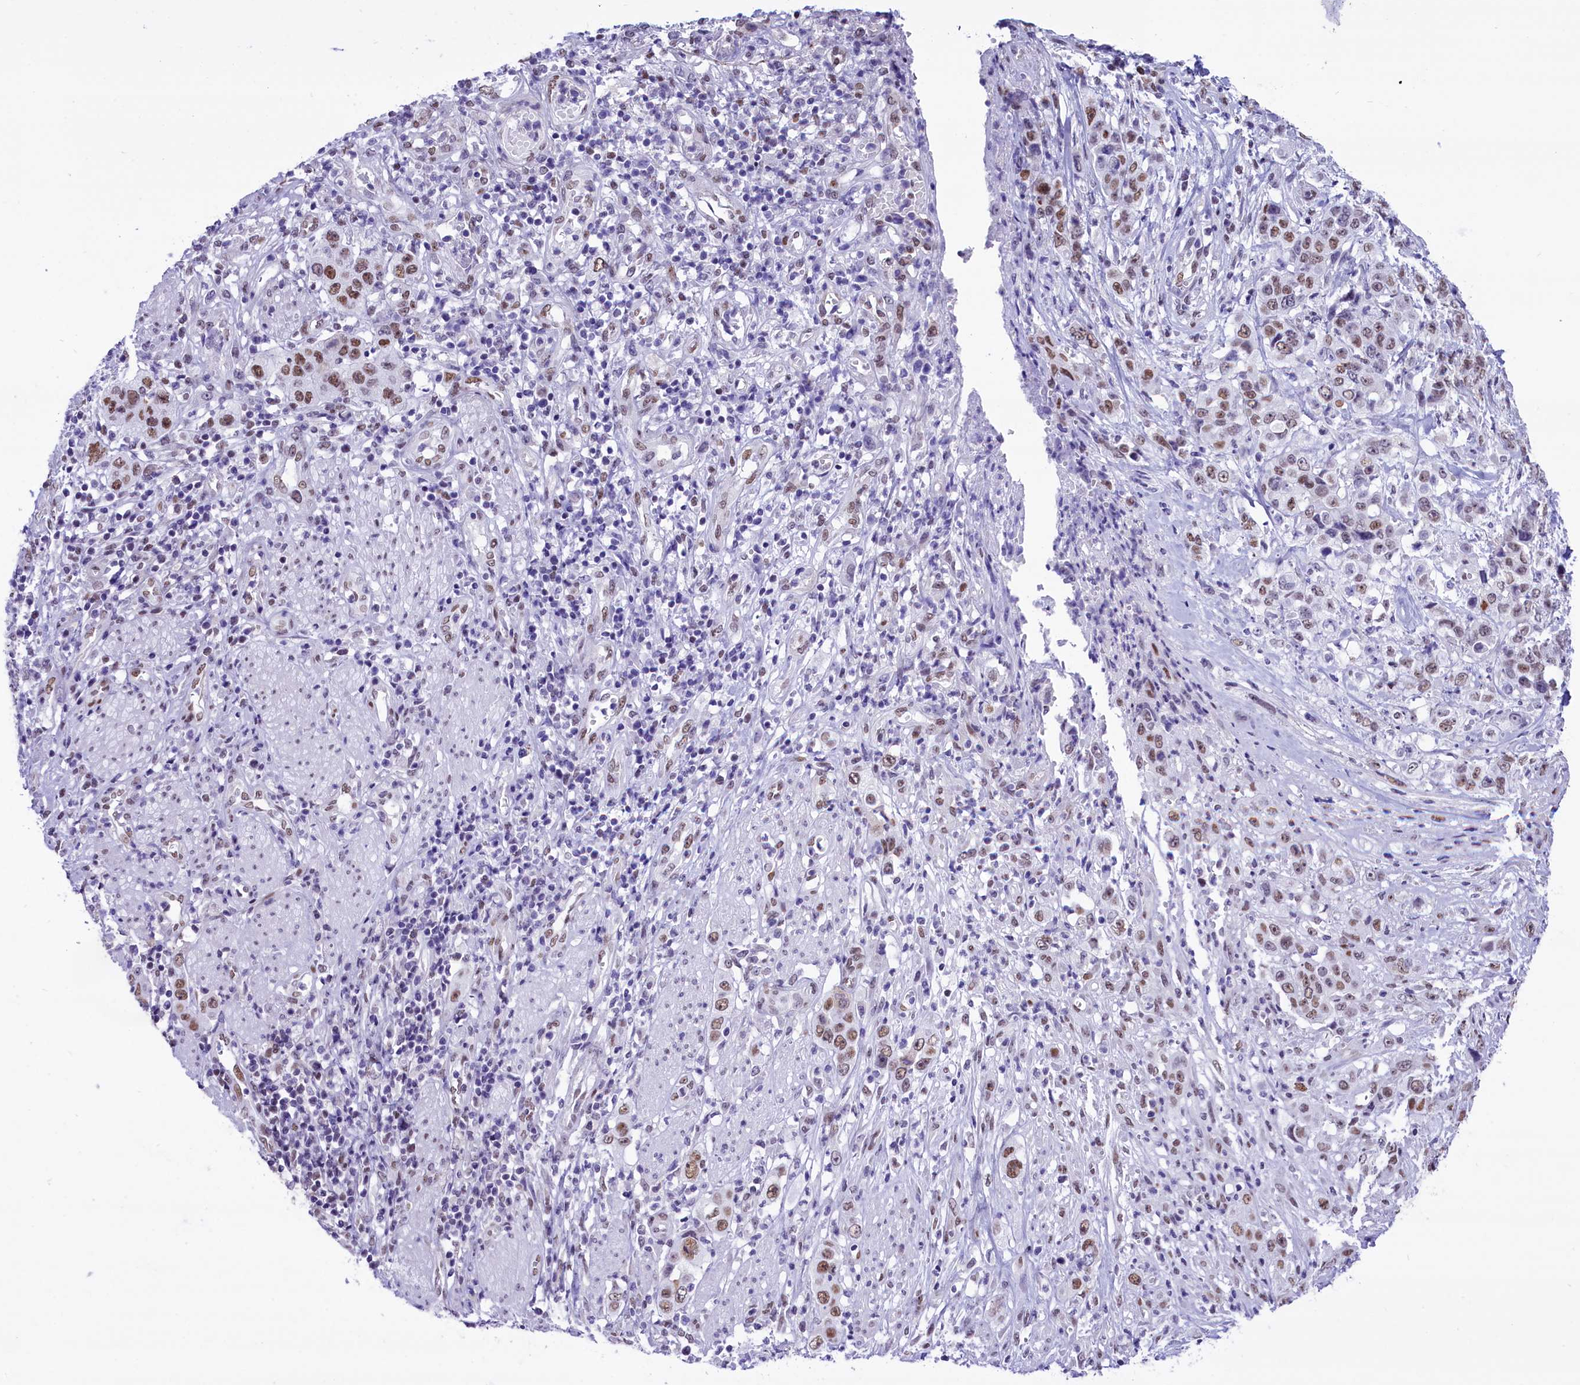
{"staining": {"intensity": "moderate", "quantity": ">75%", "location": "nuclear"}, "tissue": "stomach cancer", "cell_type": "Tumor cells", "image_type": "cancer", "snomed": [{"axis": "morphology", "description": "Adenocarcinoma, NOS"}, {"axis": "topography", "description": "Stomach, upper"}], "caption": "Moderate nuclear expression is seen in approximately >75% of tumor cells in stomach cancer. (Brightfield microscopy of DAB IHC at high magnification).", "gene": "RPS6KB1", "patient": {"sex": "male", "age": 62}}